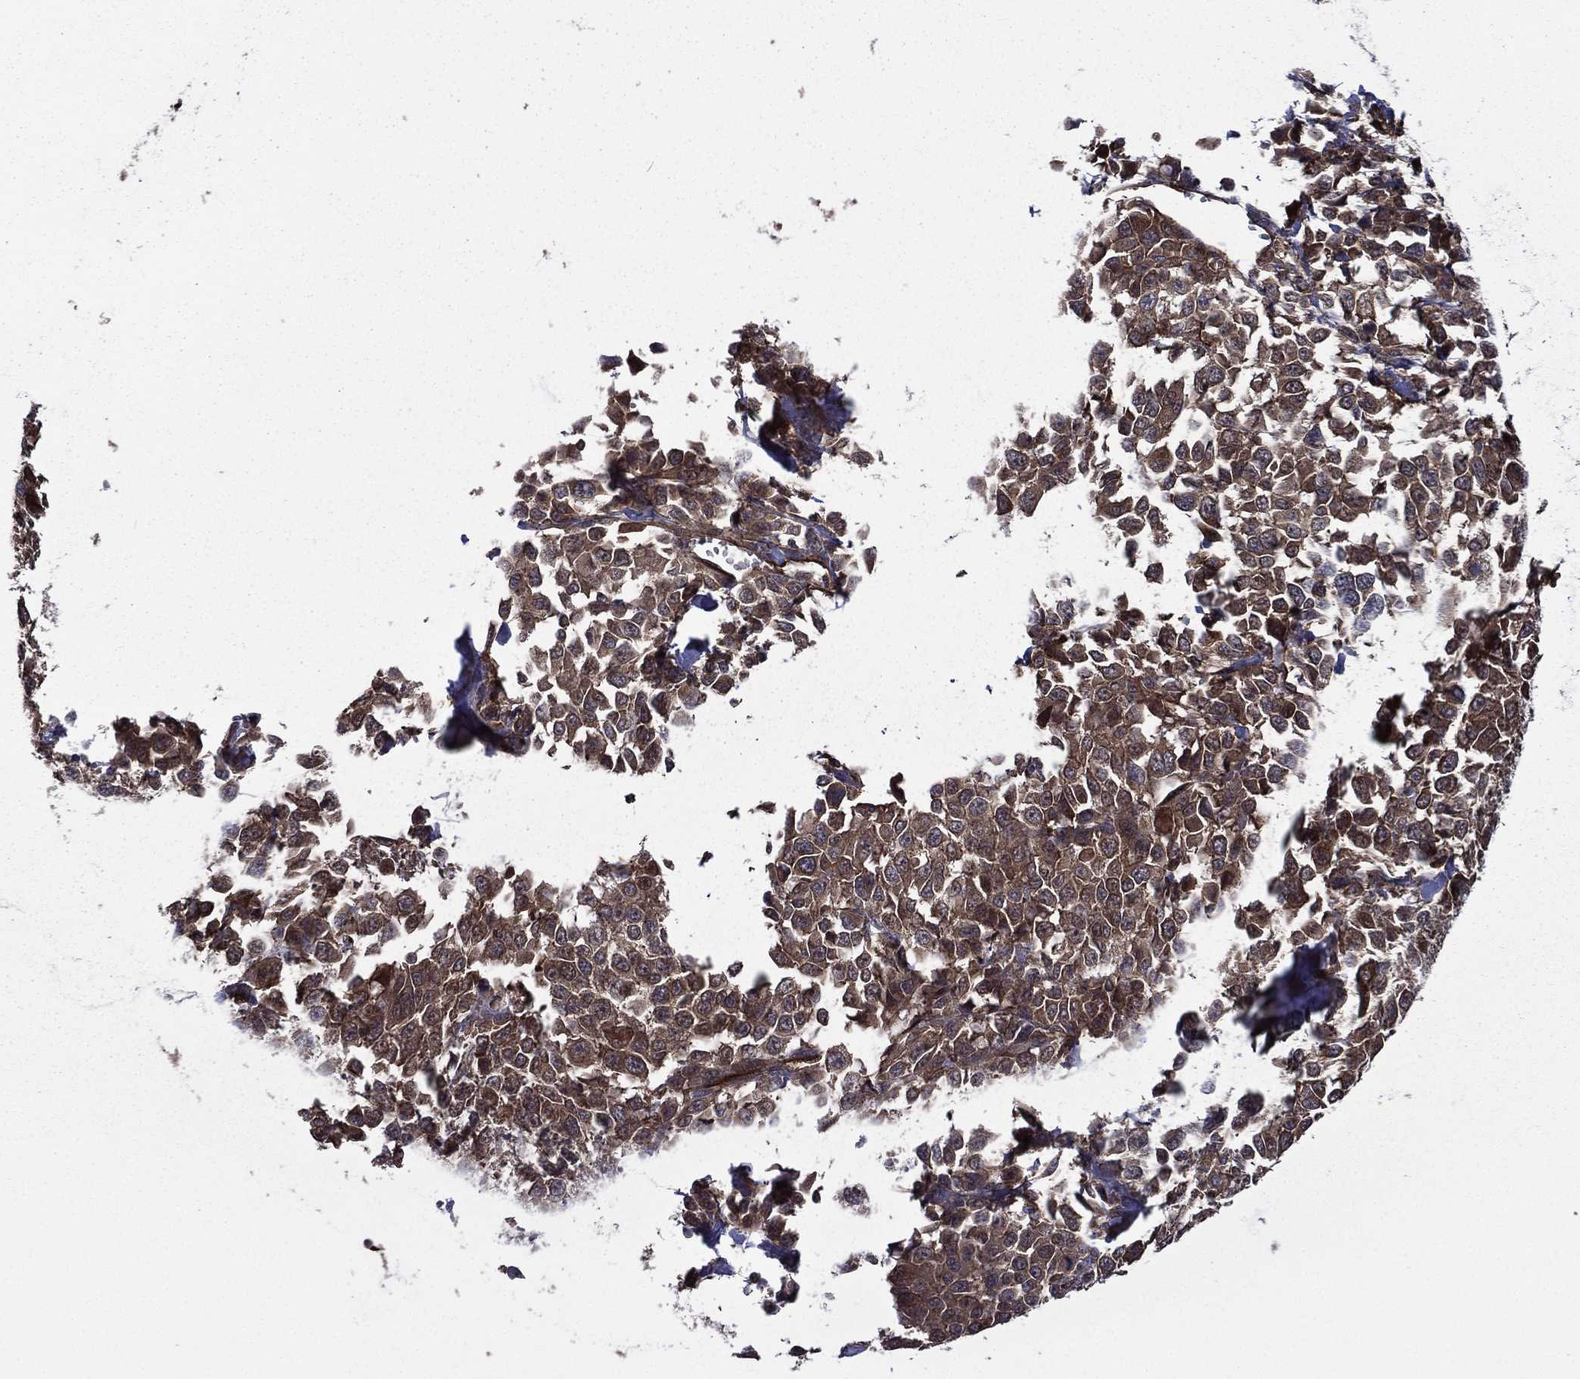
{"staining": {"intensity": "moderate", "quantity": "25%-75%", "location": "cytoplasmic/membranous"}, "tissue": "melanoma", "cell_type": "Tumor cells", "image_type": "cancer", "snomed": [{"axis": "morphology", "description": "Malignant melanoma, Metastatic site"}, {"axis": "topography", "description": "Skin"}], "caption": "Moderate cytoplasmic/membranous staining is appreciated in approximately 25%-75% of tumor cells in malignant melanoma (metastatic site).", "gene": "PLPP3", "patient": {"sex": "male", "age": 84}}